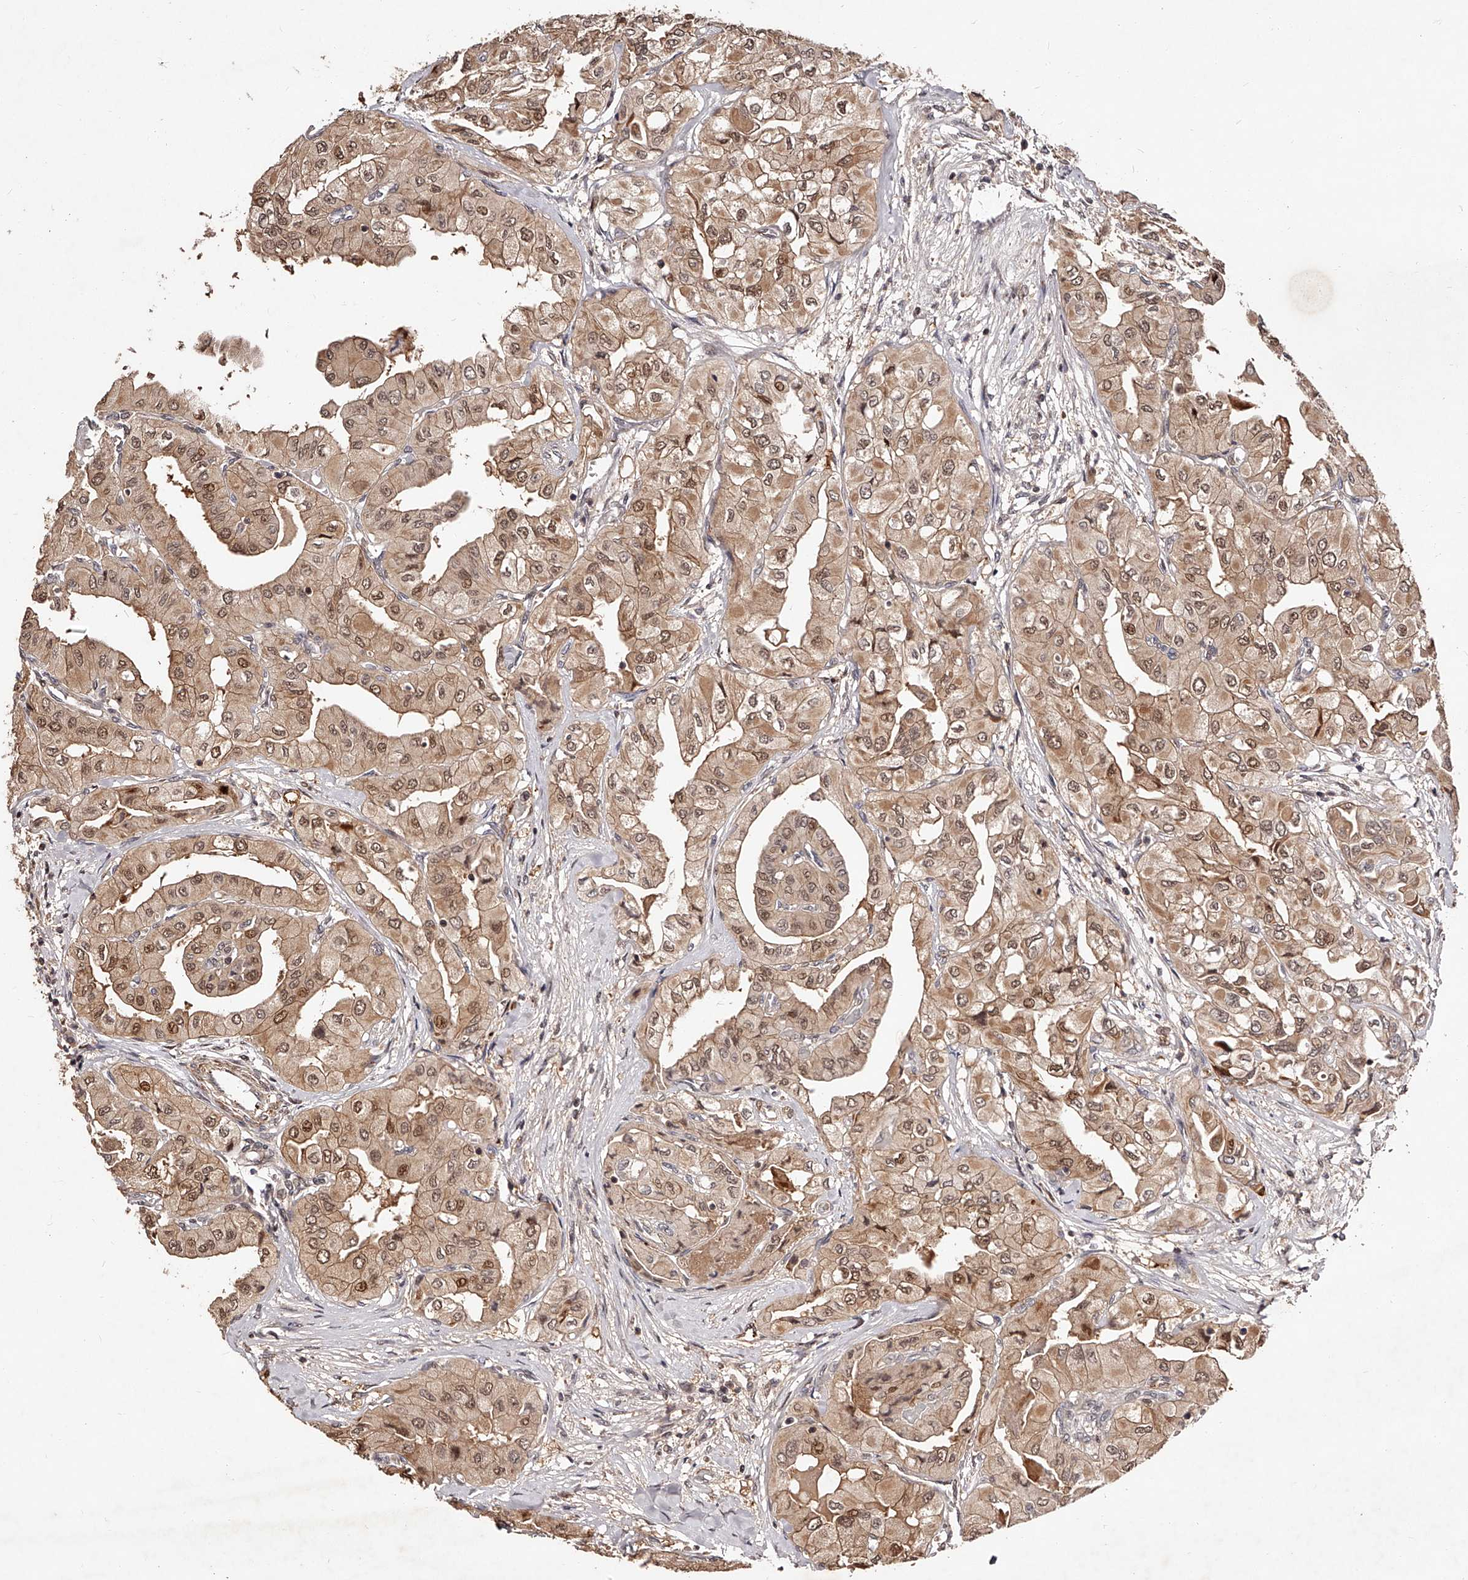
{"staining": {"intensity": "moderate", "quantity": ">75%", "location": "cytoplasmic/membranous,nuclear"}, "tissue": "thyroid cancer", "cell_type": "Tumor cells", "image_type": "cancer", "snomed": [{"axis": "morphology", "description": "Papillary adenocarcinoma, NOS"}, {"axis": "topography", "description": "Thyroid gland"}], "caption": "This is a photomicrograph of IHC staining of papillary adenocarcinoma (thyroid), which shows moderate expression in the cytoplasmic/membranous and nuclear of tumor cells.", "gene": "CUL7", "patient": {"sex": "female", "age": 59}}